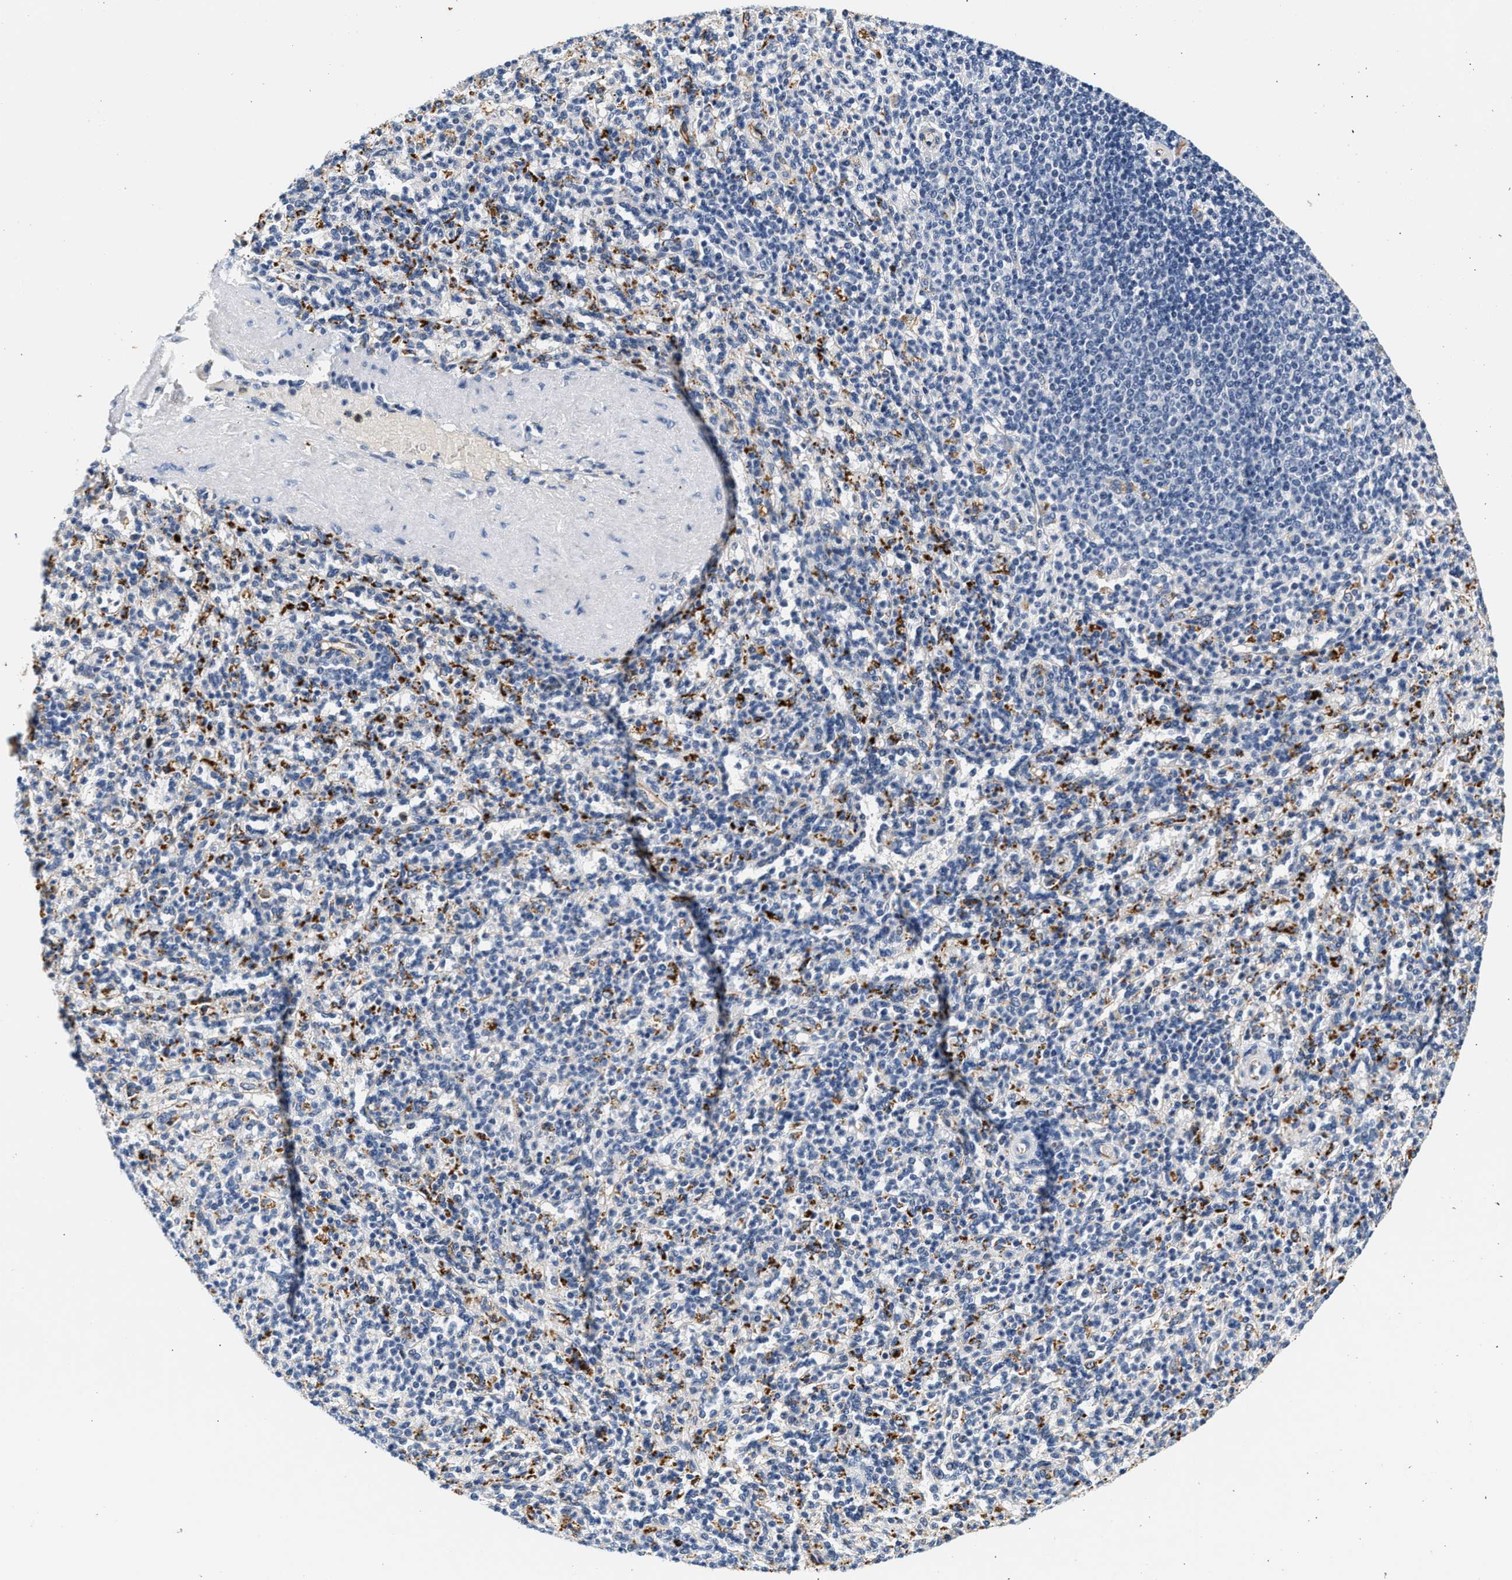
{"staining": {"intensity": "negative", "quantity": "none", "location": "none"}, "tissue": "spleen", "cell_type": "Cells in red pulp", "image_type": "normal", "snomed": [{"axis": "morphology", "description": "Normal tissue, NOS"}, {"axis": "topography", "description": "Spleen"}], "caption": "Spleen stained for a protein using immunohistochemistry (IHC) displays no staining cells in red pulp.", "gene": "MED22", "patient": {"sex": "male", "age": 36}}